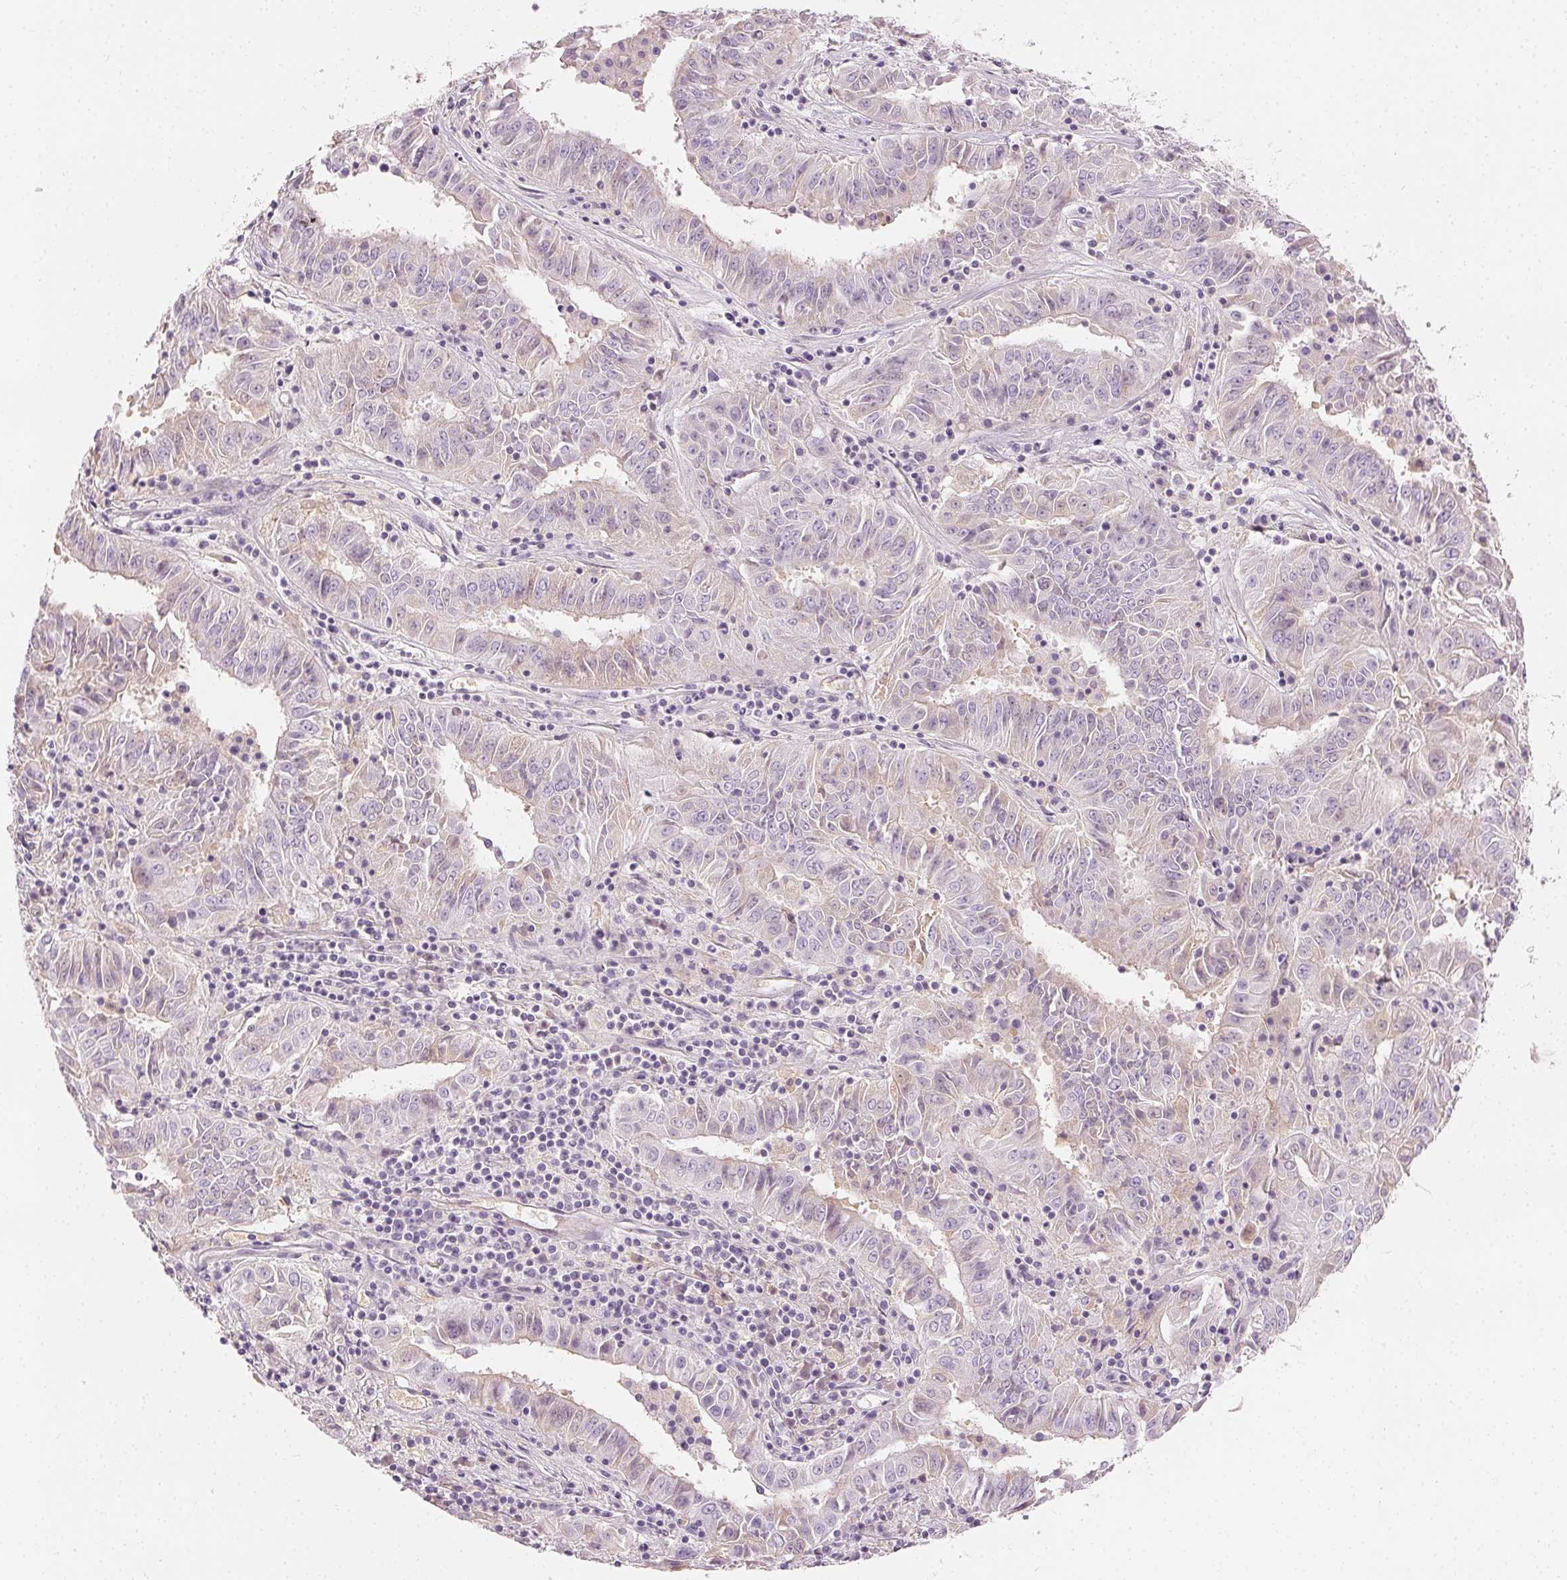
{"staining": {"intensity": "negative", "quantity": "none", "location": "none"}, "tissue": "pancreatic cancer", "cell_type": "Tumor cells", "image_type": "cancer", "snomed": [{"axis": "morphology", "description": "Adenocarcinoma, NOS"}, {"axis": "topography", "description": "Pancreas"}], "caption": "Adenocarcinoma (pancreatic) stained for a protein using immunohistochemistry demonstrates no positivity tumor cells.", "gene": "AFM", "patient": {"sex": "male", "age": 63}}